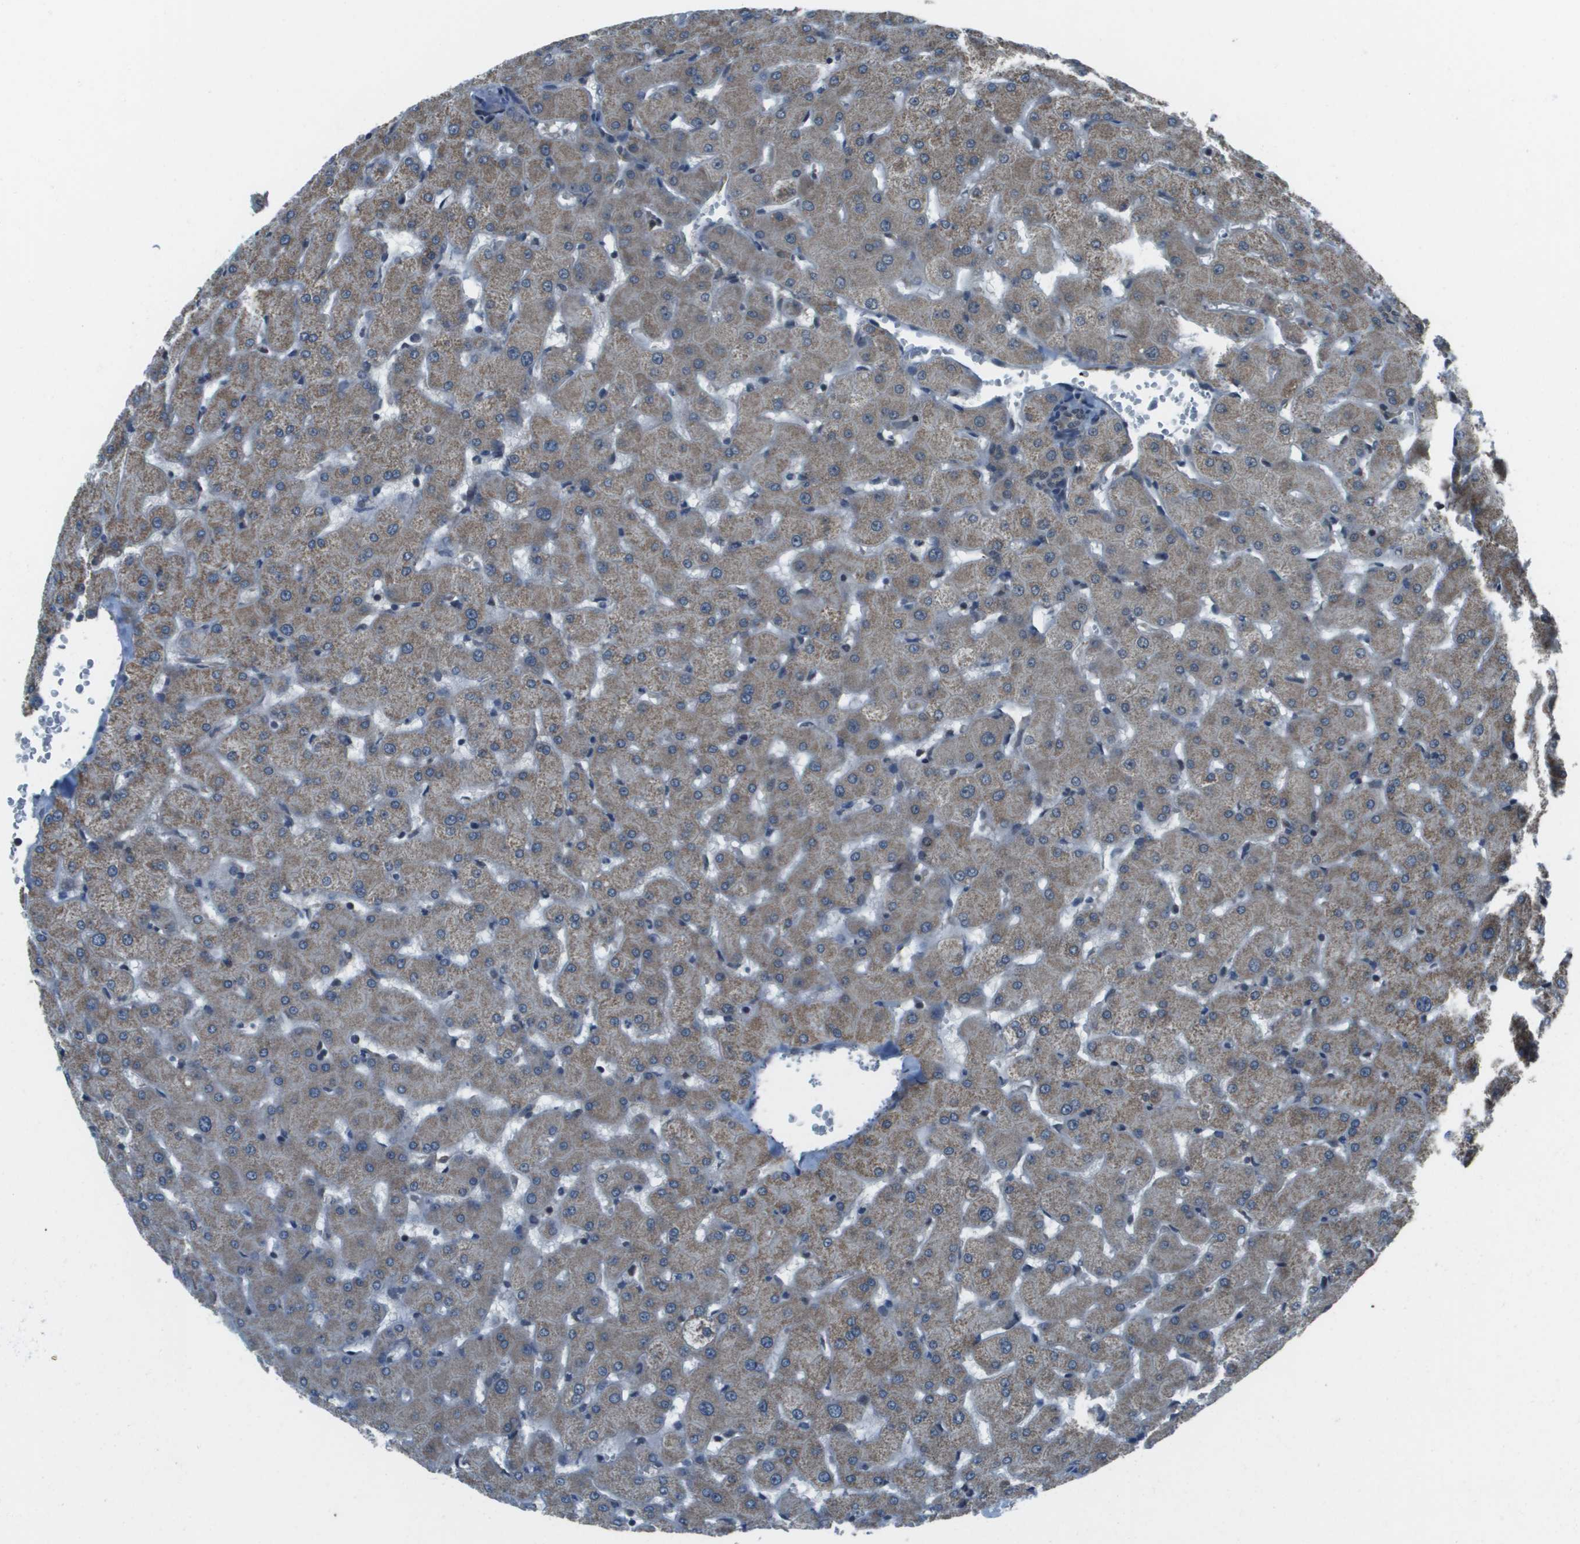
{"staining": {"intensity": "weak", "quantity": ">75%", "location": "cytoplasmic/membranous"}, "tissue": "liver", "cell_type": "Cholangiocytes", "image_type": "normal", "snomed": [{"axis": "morphology", "description": "Normal tissue, NOS"}, {"axis": "topography", "description": "Liver"}], "caption": "Liver stained with DAB (3,3'-diaminobenzidine) immunohistochemistry displays low levels of weak cytoplasmic/membranous staining in approximately >75% of cholangiocytes. The protein is stained brown, and the nuclei are stained in blue (DAB (3,3'-diaminobenzidine) IHC with brightfield microscopy, high magnification).", "gene": "PPFIA1", "patient": {"sex": "female", "age": 63}}